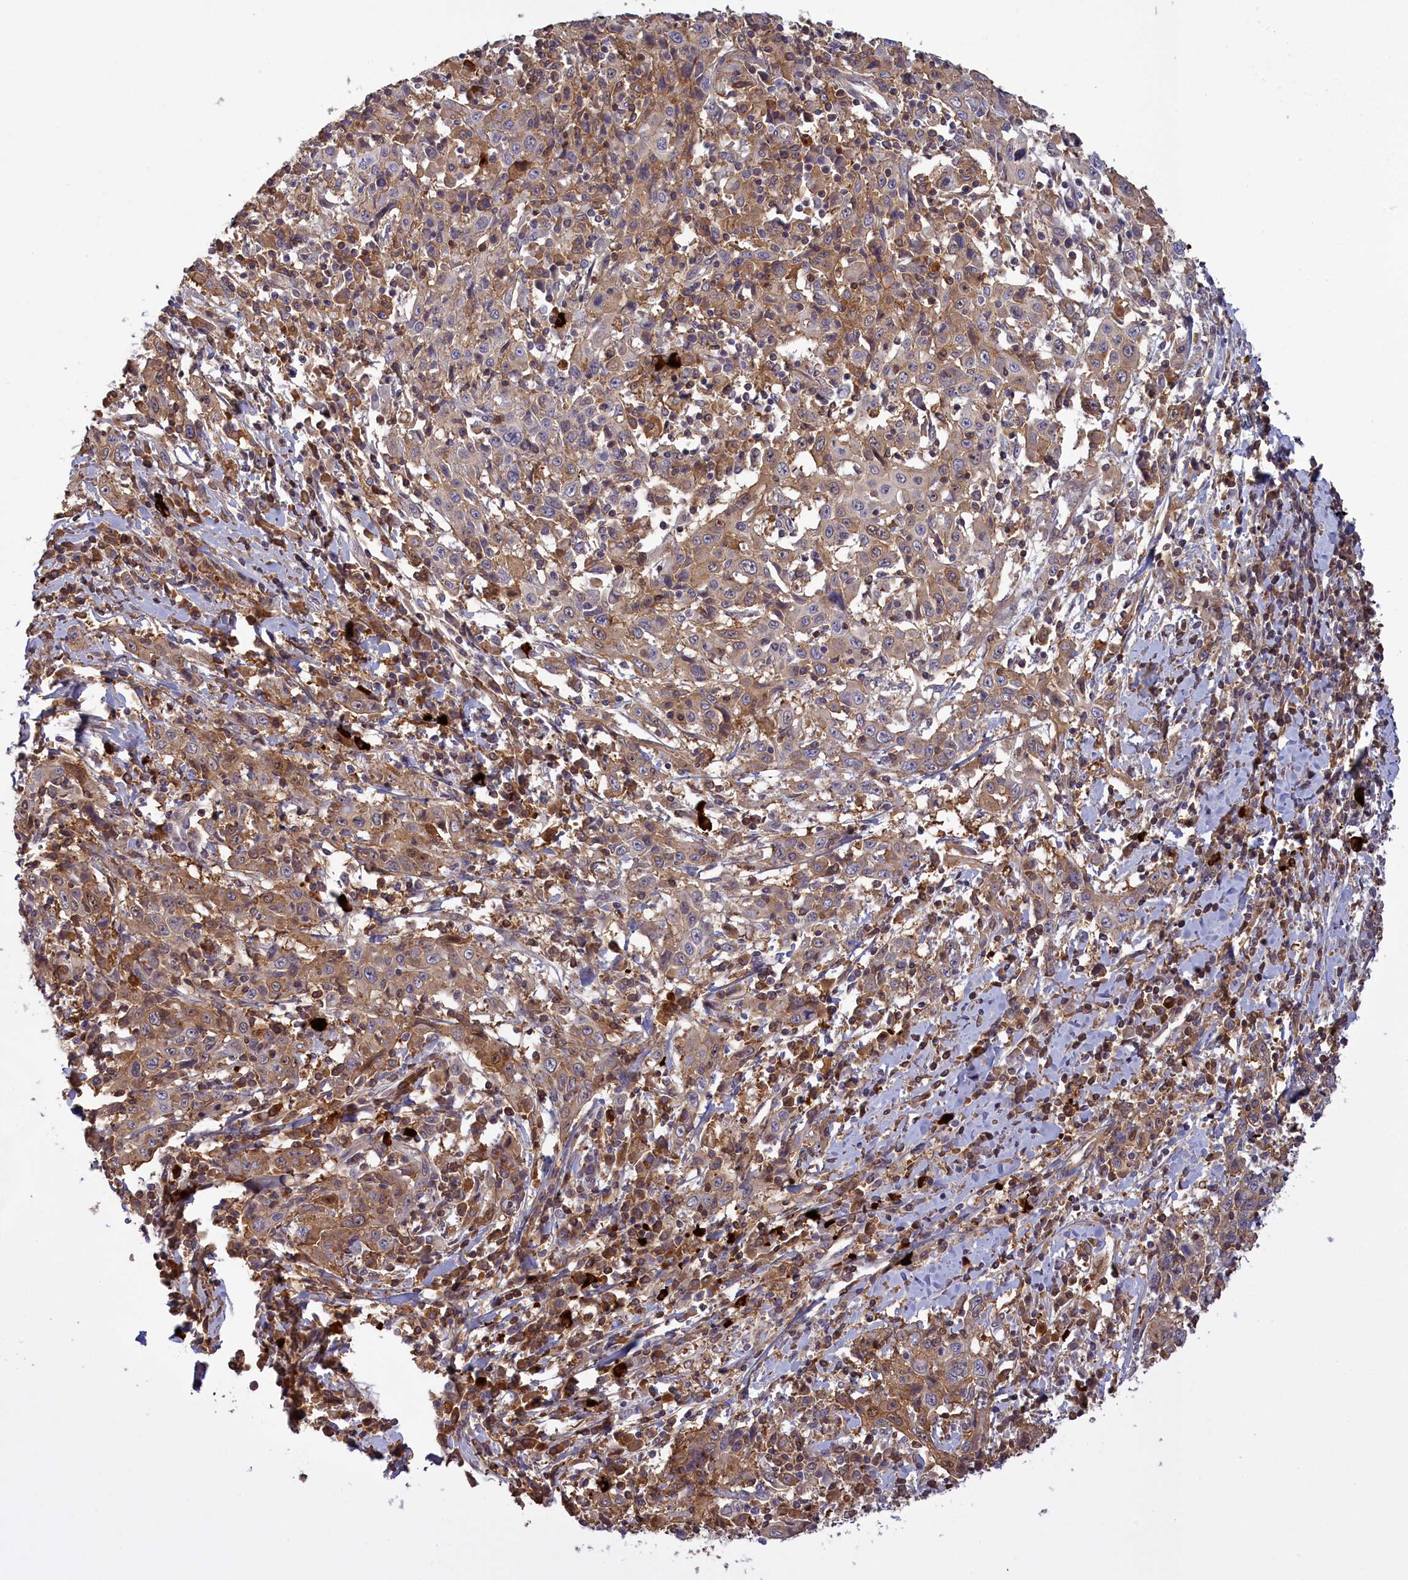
{"staining": {"intensity": "moderate", "quantity": ">75%", "location": "cytoplasmic/membranous"}, "tissue": "cervical cancer", "cell_type": "Tumor cells", "image_type": "cancer", "snomed": [{"axis": "morphology", "description": "Squamous cell carcinoma, NOS"}, {"axis": "topography", "description": "Cervix"}], "caption": "Cervical cancer tissue reveals moderate cytoplasmic/membranous expression in about >75% of tumor cells, visualized by immunohistochemistry.", "gene": "RRAD", "patient": {"sex": "female", "age": 46}}